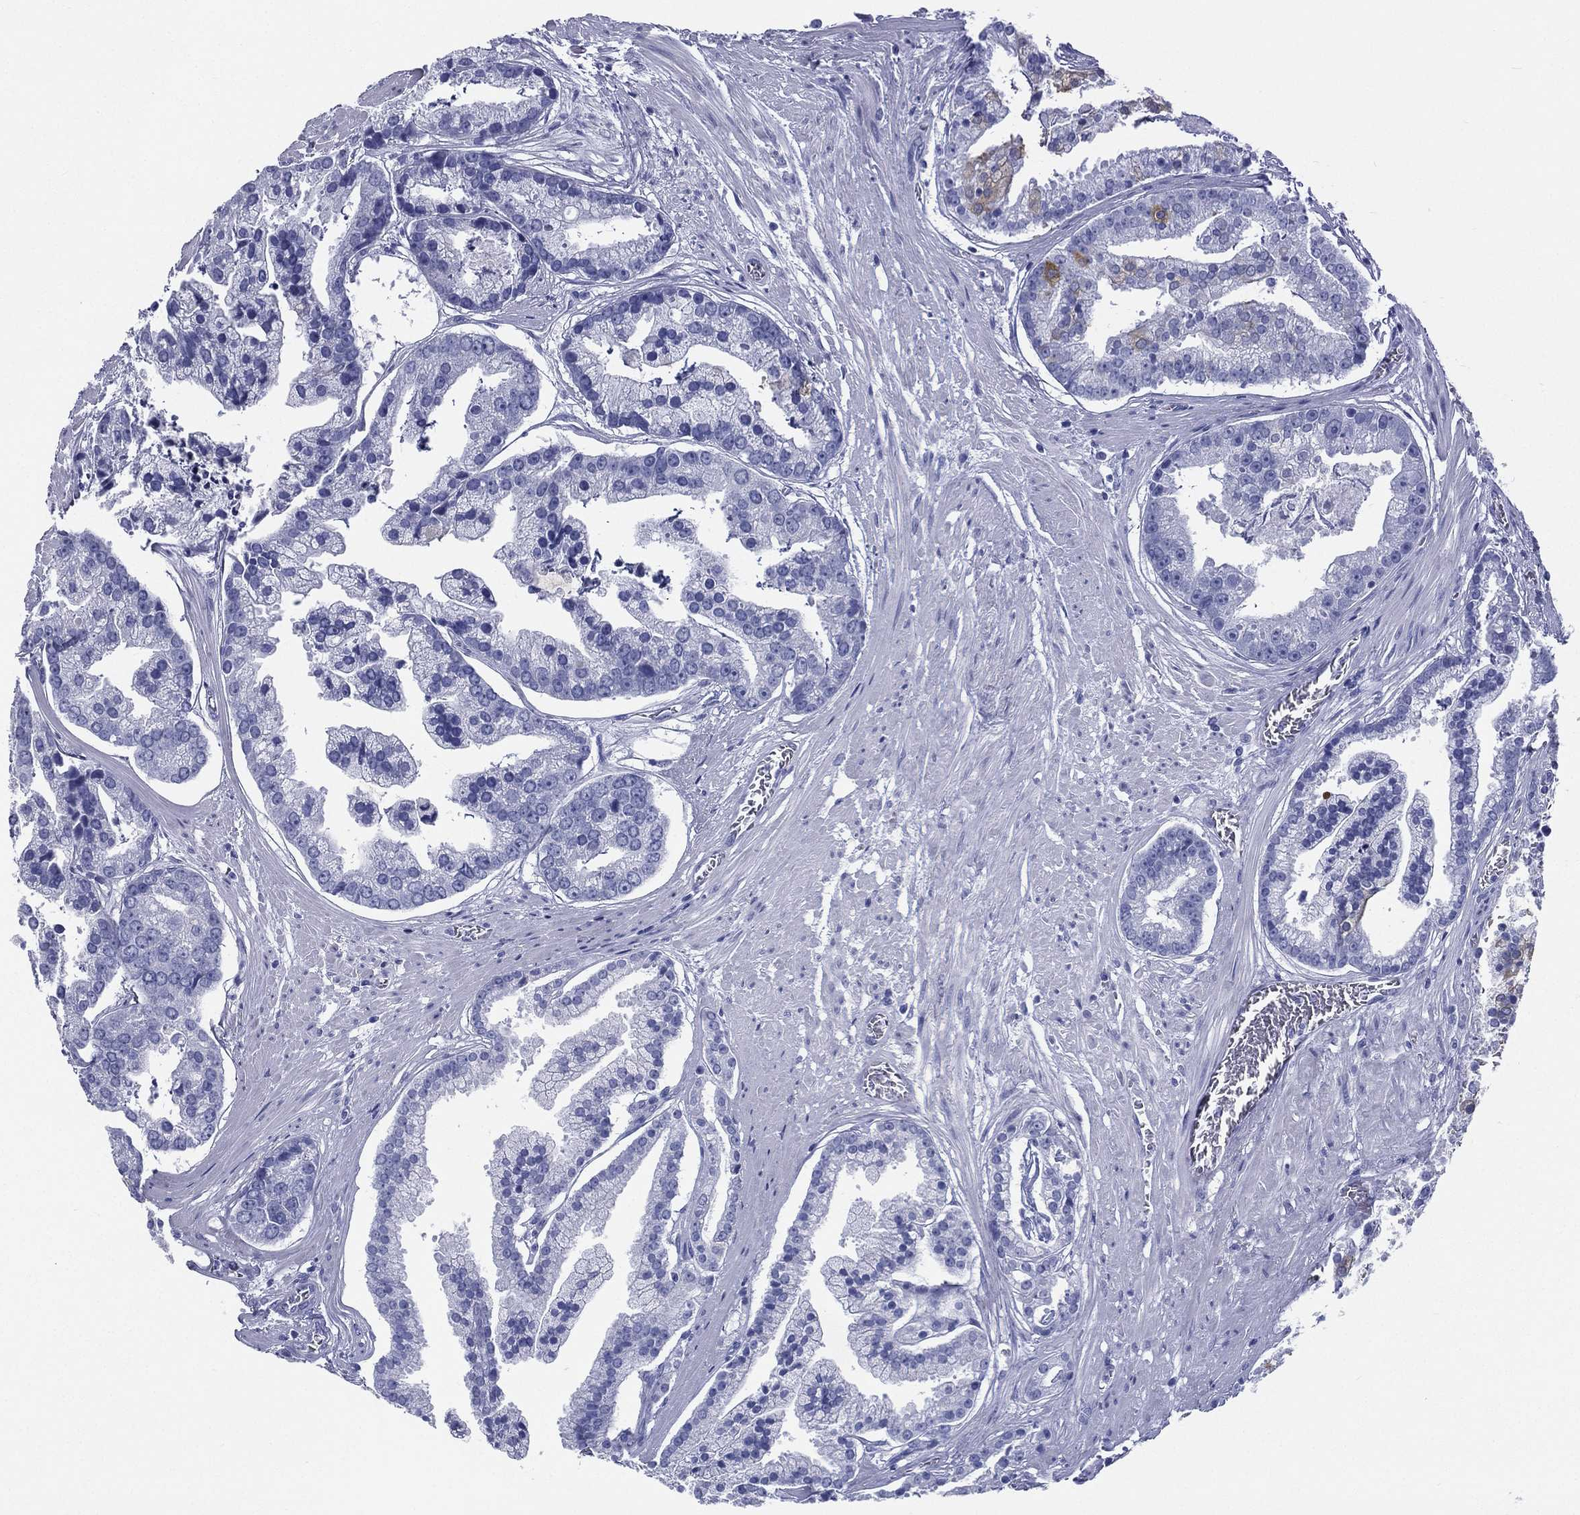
{"staining": {"intensity": "negative", "quantity": "none", "location": "none"}, "tissue": "prostate cancer", "cell_type": "Tumor cells", "image_type": "cancer", "snomed": [{"axis": "morphology", "description": "Adenocarcinoma, NOS"}, {"axis": "topography", "description": "Prostate and seminal vesicle, NOS"}, {"axis": "topography", "description": "Prostate"}], "caption": "Photomicrograph shows no protein expression in tumor cells of prostate cancer tissue. The staining is performed using DAB (3,3'-diaminobenzidine) brown chromogen with nuclei counter-stained in using hematoxylin.", "gene": "RSPH4A", "patient": {"sex": "male", "age": 44}}